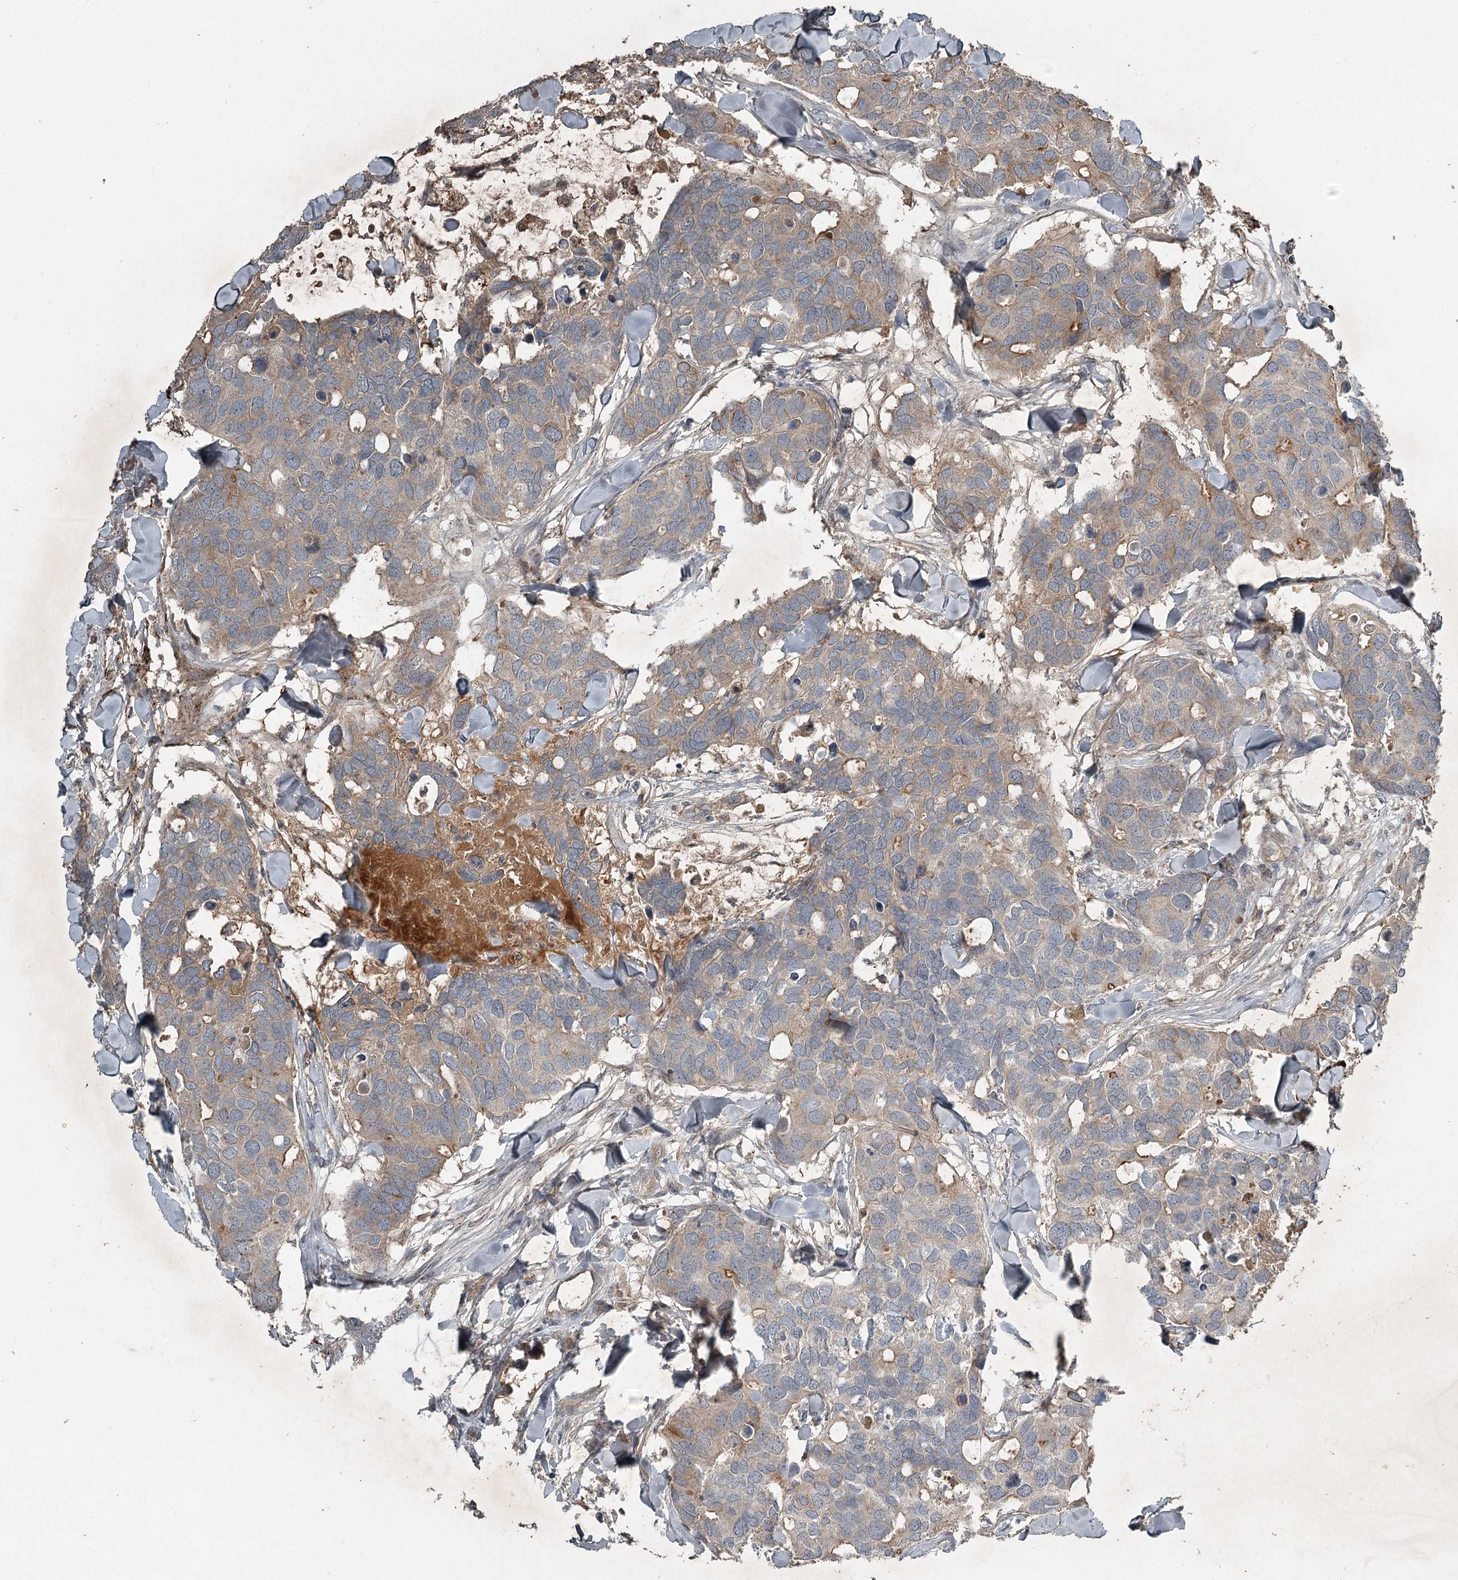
{"staining": {"intensity": "weak", "quantity": "25%-75%", "location": "cytoplasmic/membranous"}, "tissue": "breast cancer", "cell_type": "Tumor cells", "image_type": "cancer", "snomed": [{"axis": "morphology", "description": "Duct carcinoma"}, {"axis": "topography", "description": "Breast"}], "caption": "Immunohistochemical staining of human breast cancer (intraductal carcinoma) displays low levels of weak cytoplasmic/membranous positivity in approximately 25%-75% of tumor cells.", "gene": "SLC39A8", "patient": {"sex": "female", "age": 83}}